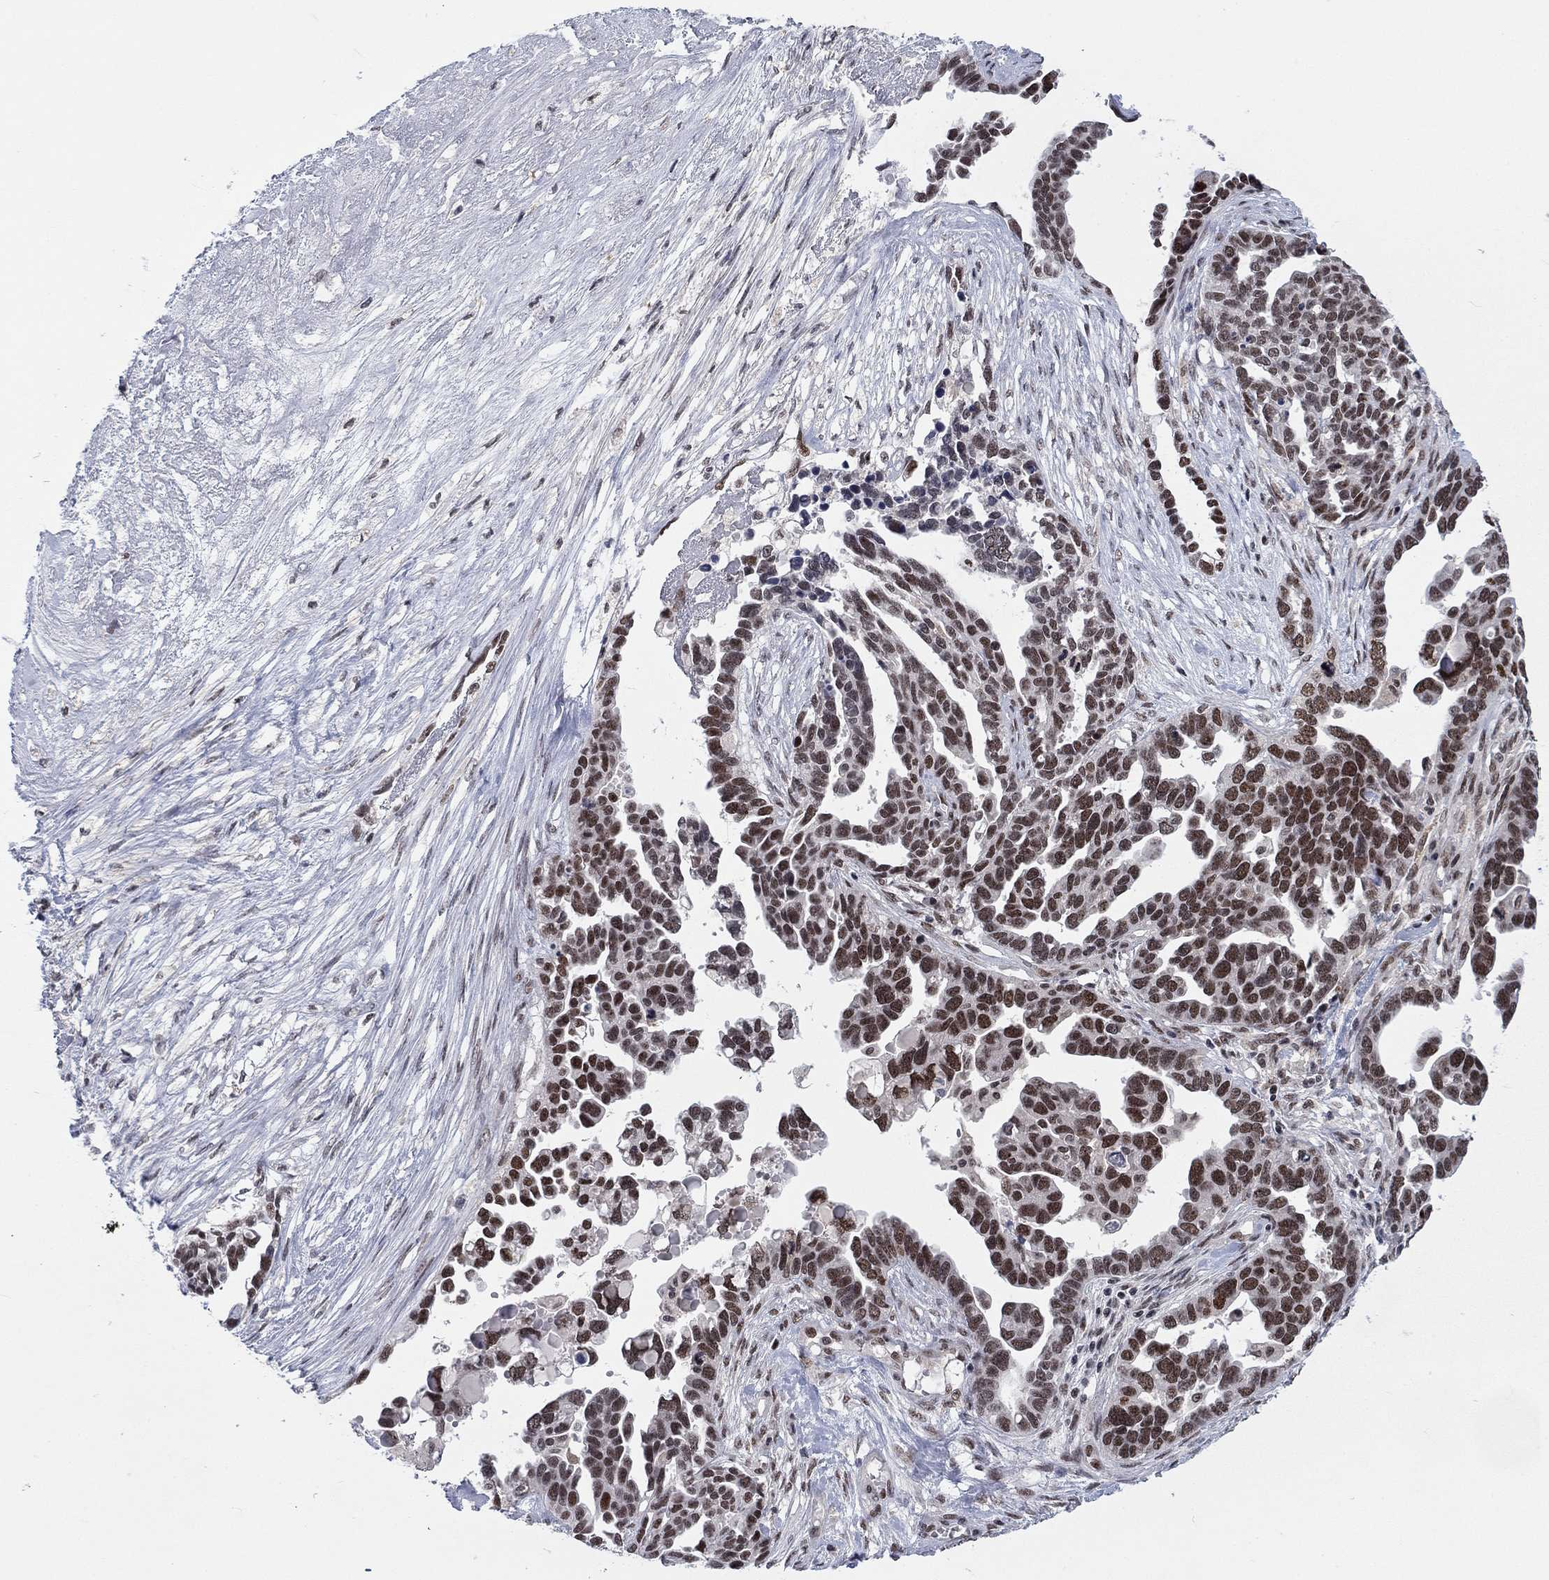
{"staining": {"intensity": "strong", "quantity": "25%-75%", "location": "nuclear"}, "tissue": "ovarian cancer", "cell_type": "Tumor cells", "image_type": "cancer", "snomed": [{"axis": "morphology", "description": "Cystadenocarcinoma, serous, NOS"}, {"axis": "topography", "description": "Ovary"}], "caption": "Immunohistochemistry (IHC) (DAB) staining of human ovarian cancer (serous cystadenocarcinoma) reveals strong nuclear protein expression in about 25%-75% of tumor cells.", "gene": "FYTTD1", "patient": {"sex": "female", "age": 54}}